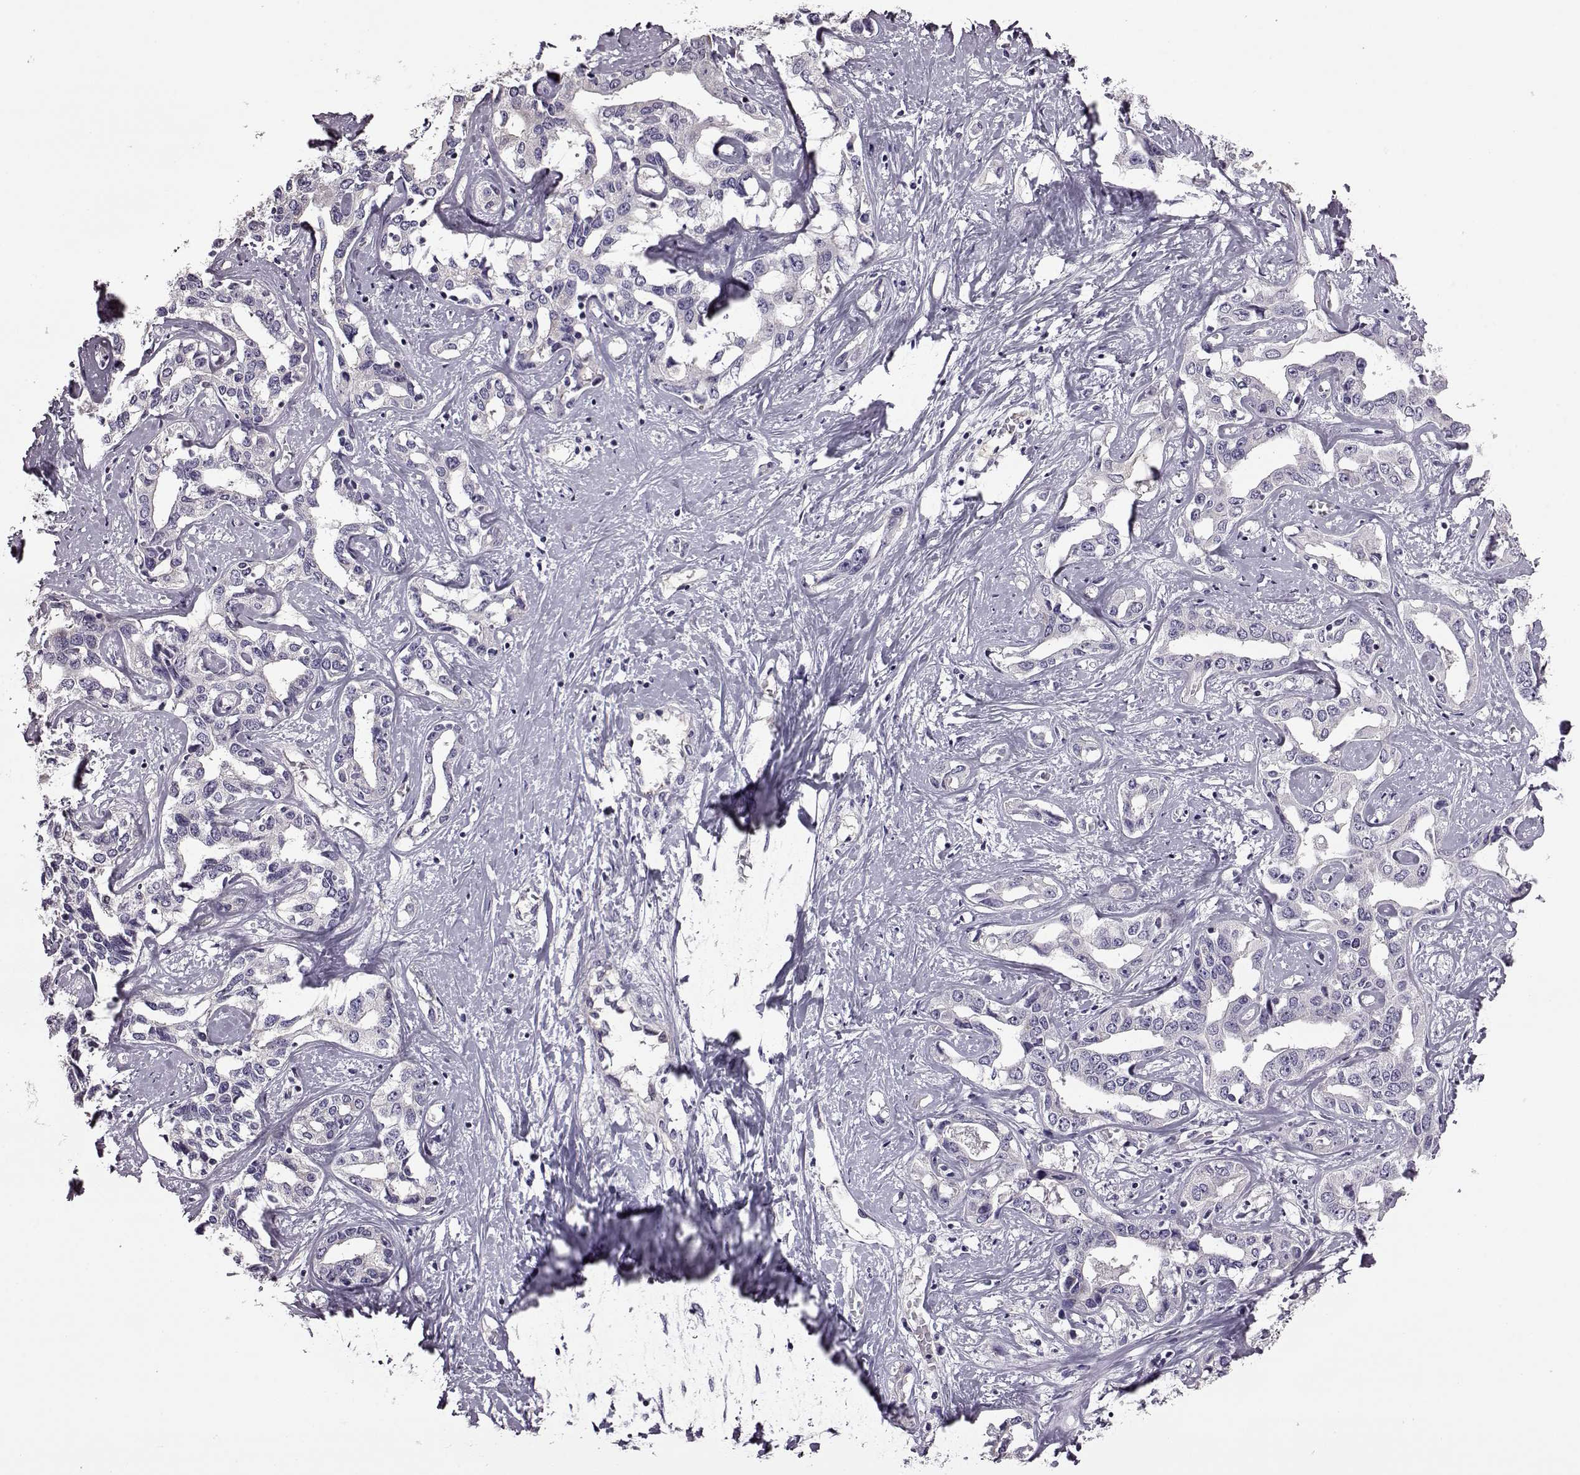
{"staining": {"intensity": "negative", "quantity": "none", "location": "none"}, "tissue": "liver cancer", "cell_type": "Tumor cells", "image_type": "cancer", "snomed": [{"axis": "morphology", "description": "Cholangiocarcinoma"}, {"axis": "topography", "description": "Liver"}], "caption": "Histopathology image shows no protein staining in tumor cells of liver cancer (cholangiocarcinoma) tissue.", "gene": "EDDM3B", "patient": {"sex": "male", "age": 59}}